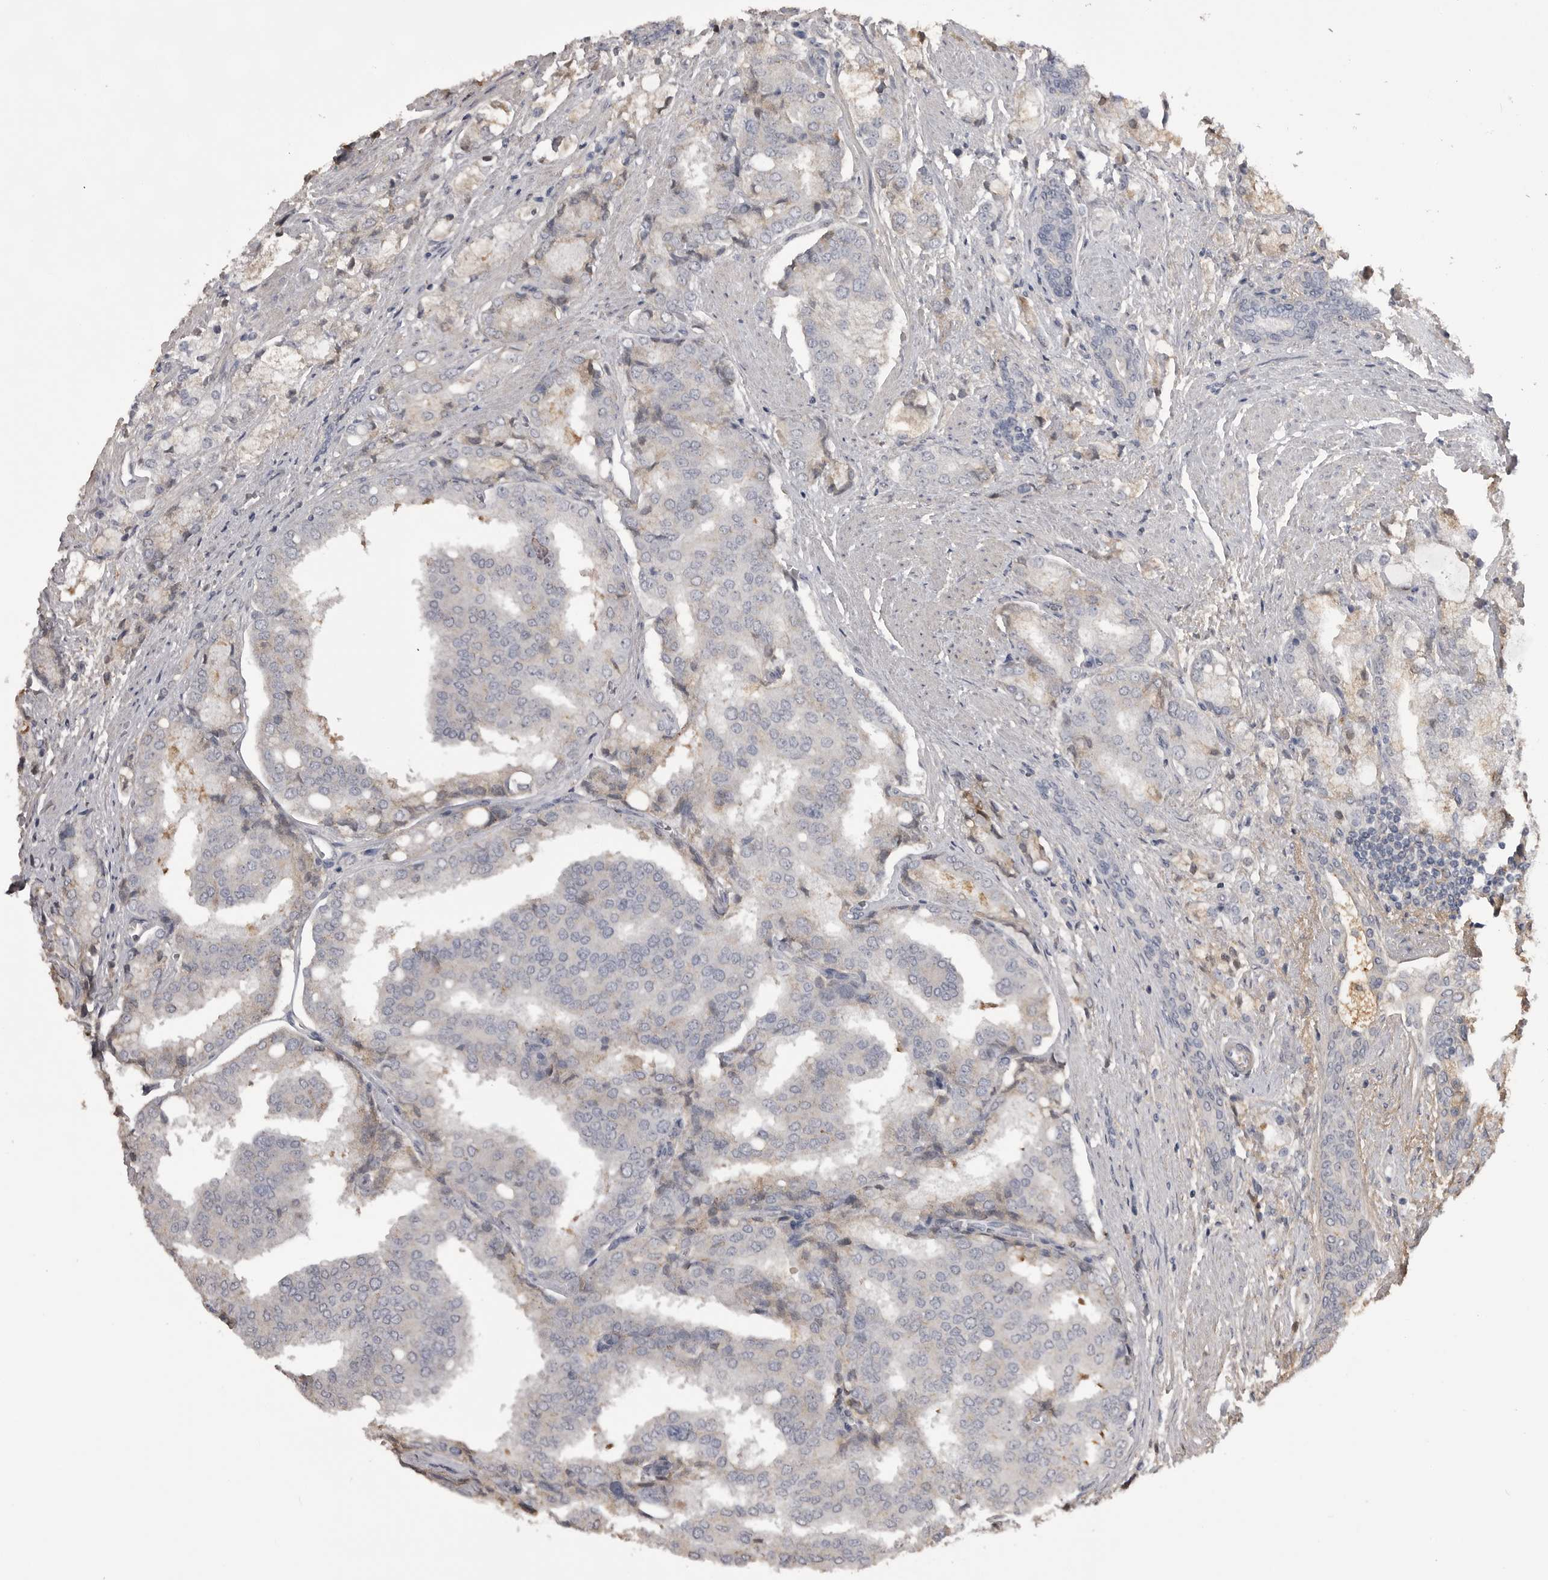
{"staining": {"intensity": "negative", "quantity": "none", "location": "none"}, "tissue": "prostate cancer", "cell_type": "Tumor cells", "image_type": "cancer", "snomed": [{"axis": "morphology", "description": "Adenocarcinoma, High grade"}, {"axis": "topography", "description": "Prostate"}], "caption": "Histopathology image shows no significant protein positivity in tumor cells of prostate high-grade adenocarcinoma.", "gene": "AHSG", "patient": {"sex": "male", "age": 50}}